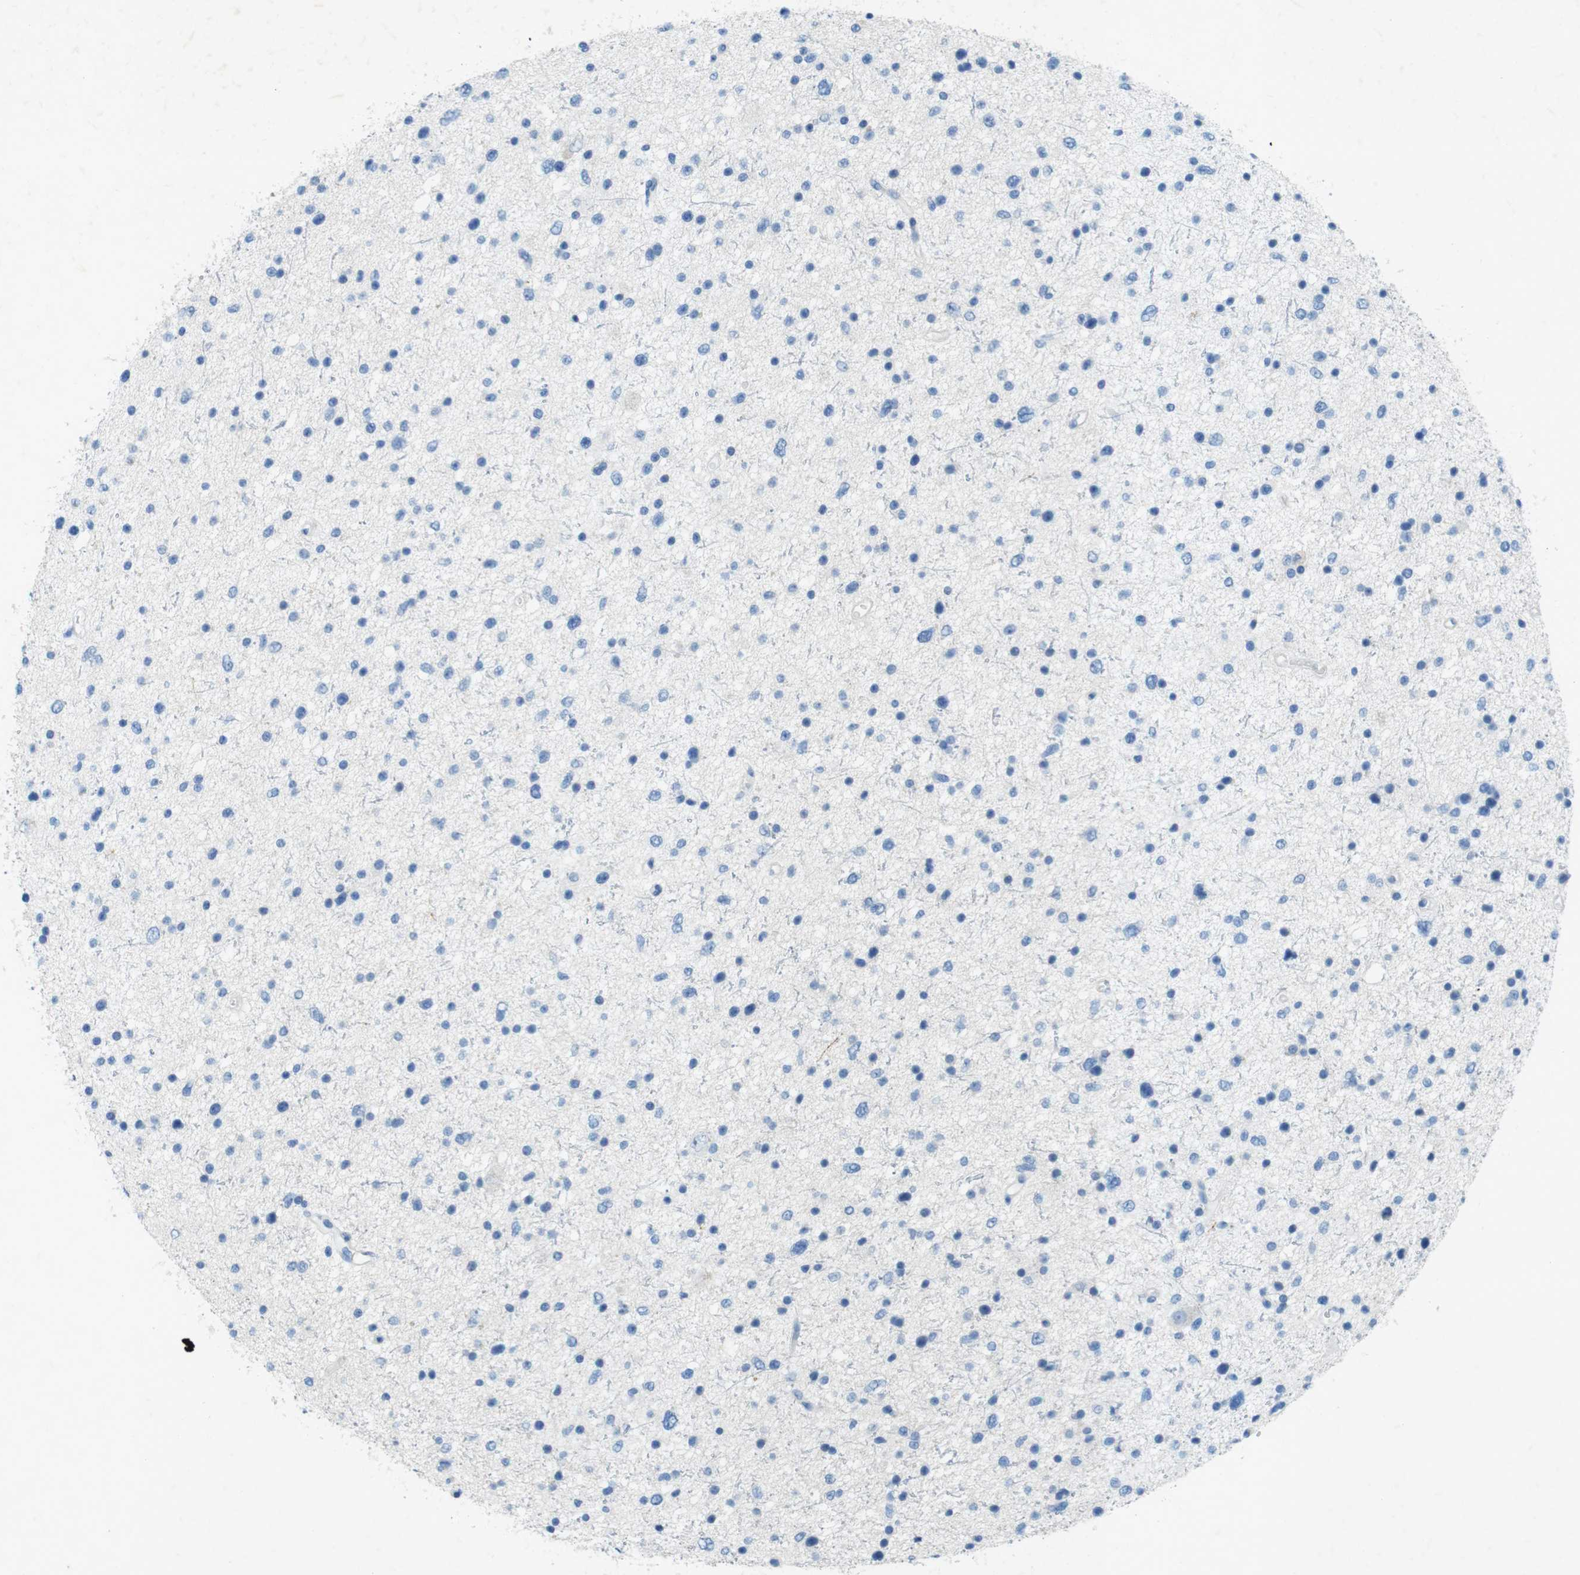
{"staining": {"intensity": "negative", "quantity": "none", "location": "none"}, "tissue": "glioma", "cell_type": "Tumor cells", "image_type": "cancer", "snomed": [{"axis": "morphology", "description": "Glioma, malignant, Low grade"}, {"axis": "topography", "description": "Brain"}], "caption": "An immunohistochemistry (IHC) image of low-grade glioma (malignant) is shown. There is no staining in tumor cells of low-grade glioma (malignant).", "gene": "CD320", "patient": {"sex": "female", "age": 37}}